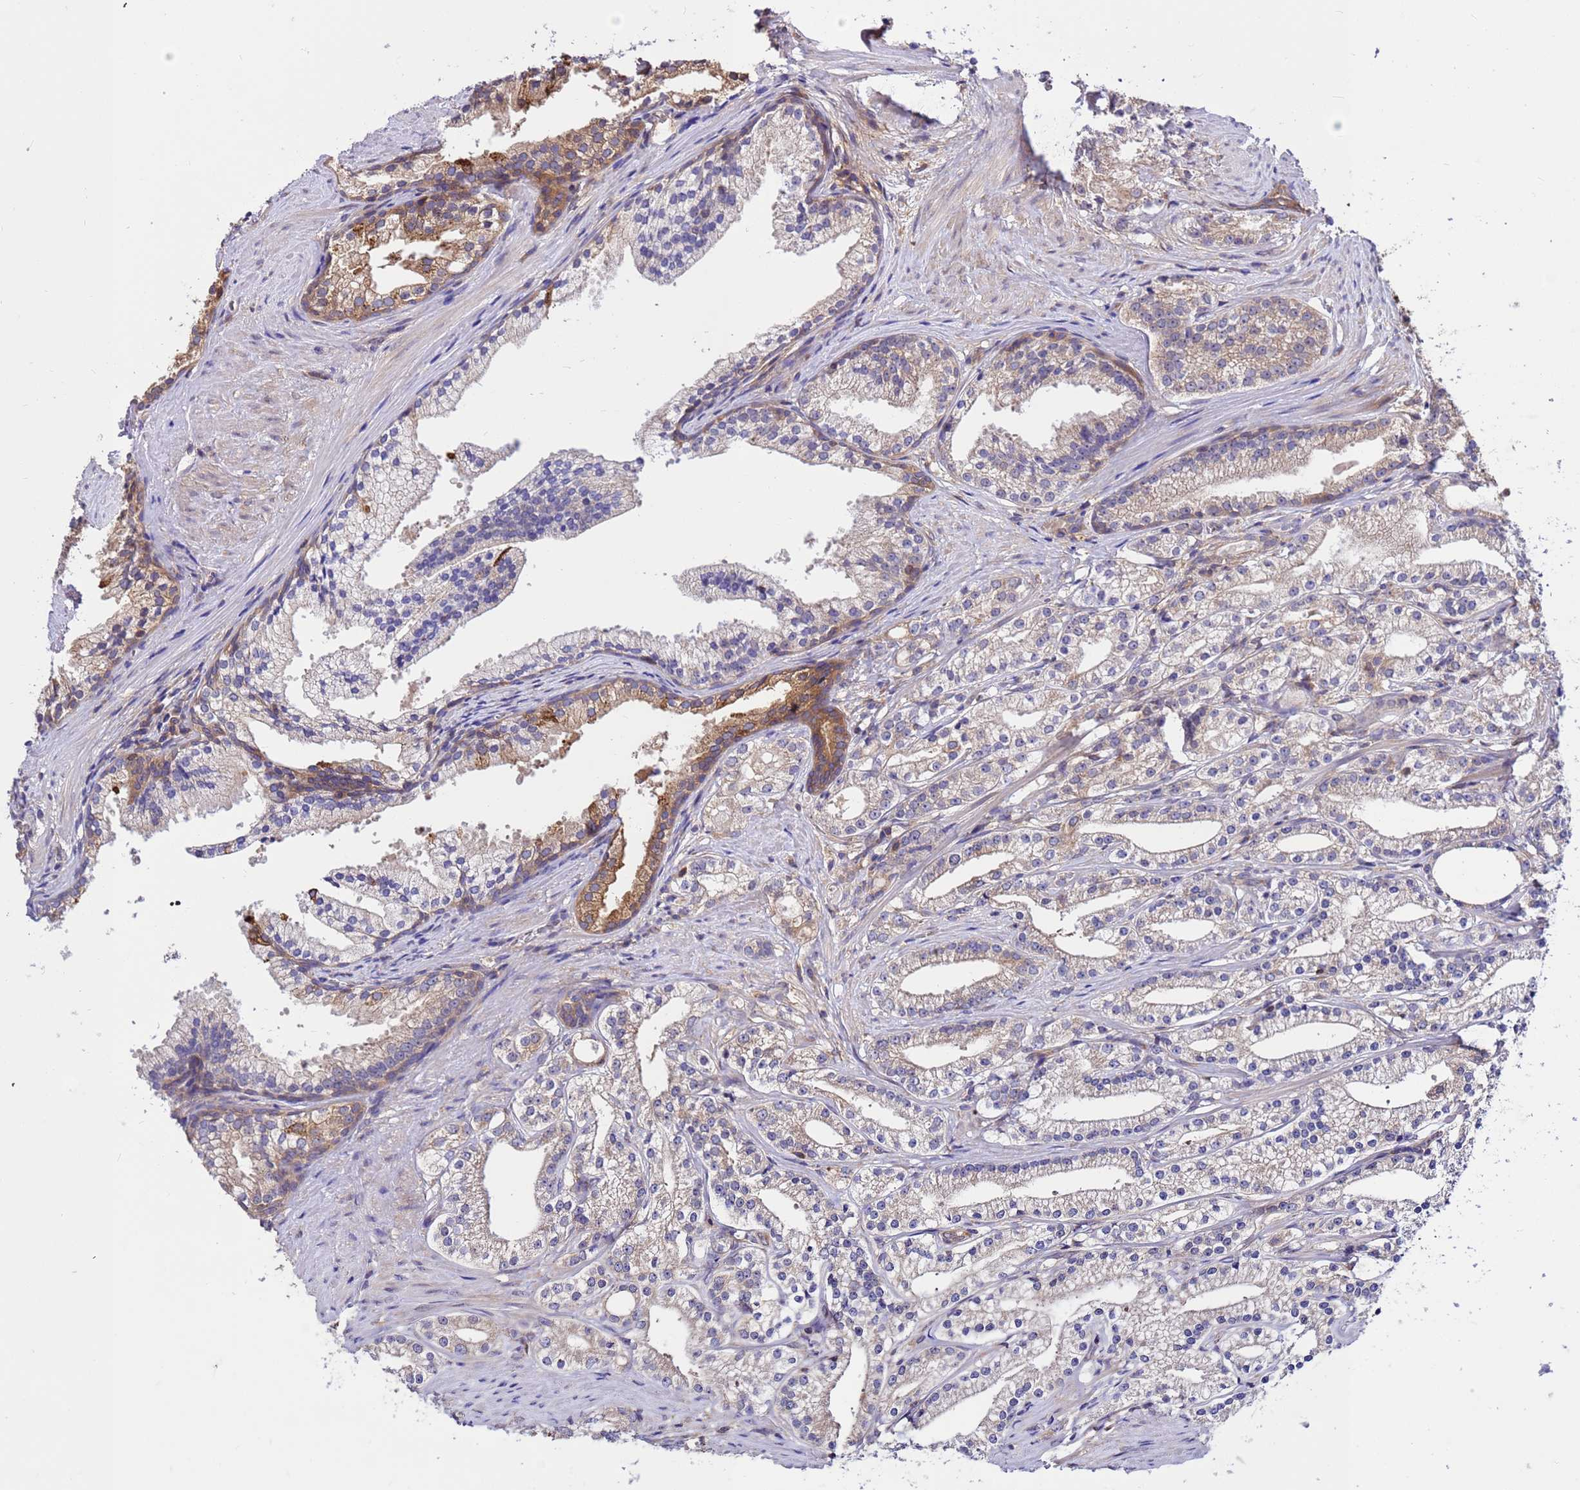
{"staining": {"intensity": "weak", "quantity": "<25%", "location": "cytoplasmic/membranous"}, "tissue": "prostate cancer", "cell_type": "Tumor cells", "image_type": "cancer", "snomed": [{"axis": "morphology", "description": "Adenocarcinoma, Low grade"}, {"axis": "topography", "description": "Prostate"}], "caption": "A photomicrograph of human prostate cancer (low-grade adenocarcinoma) is negative for staining in tumor cells.", "gene": "GET3", "patient": {"sex": "male", "age": 57}}